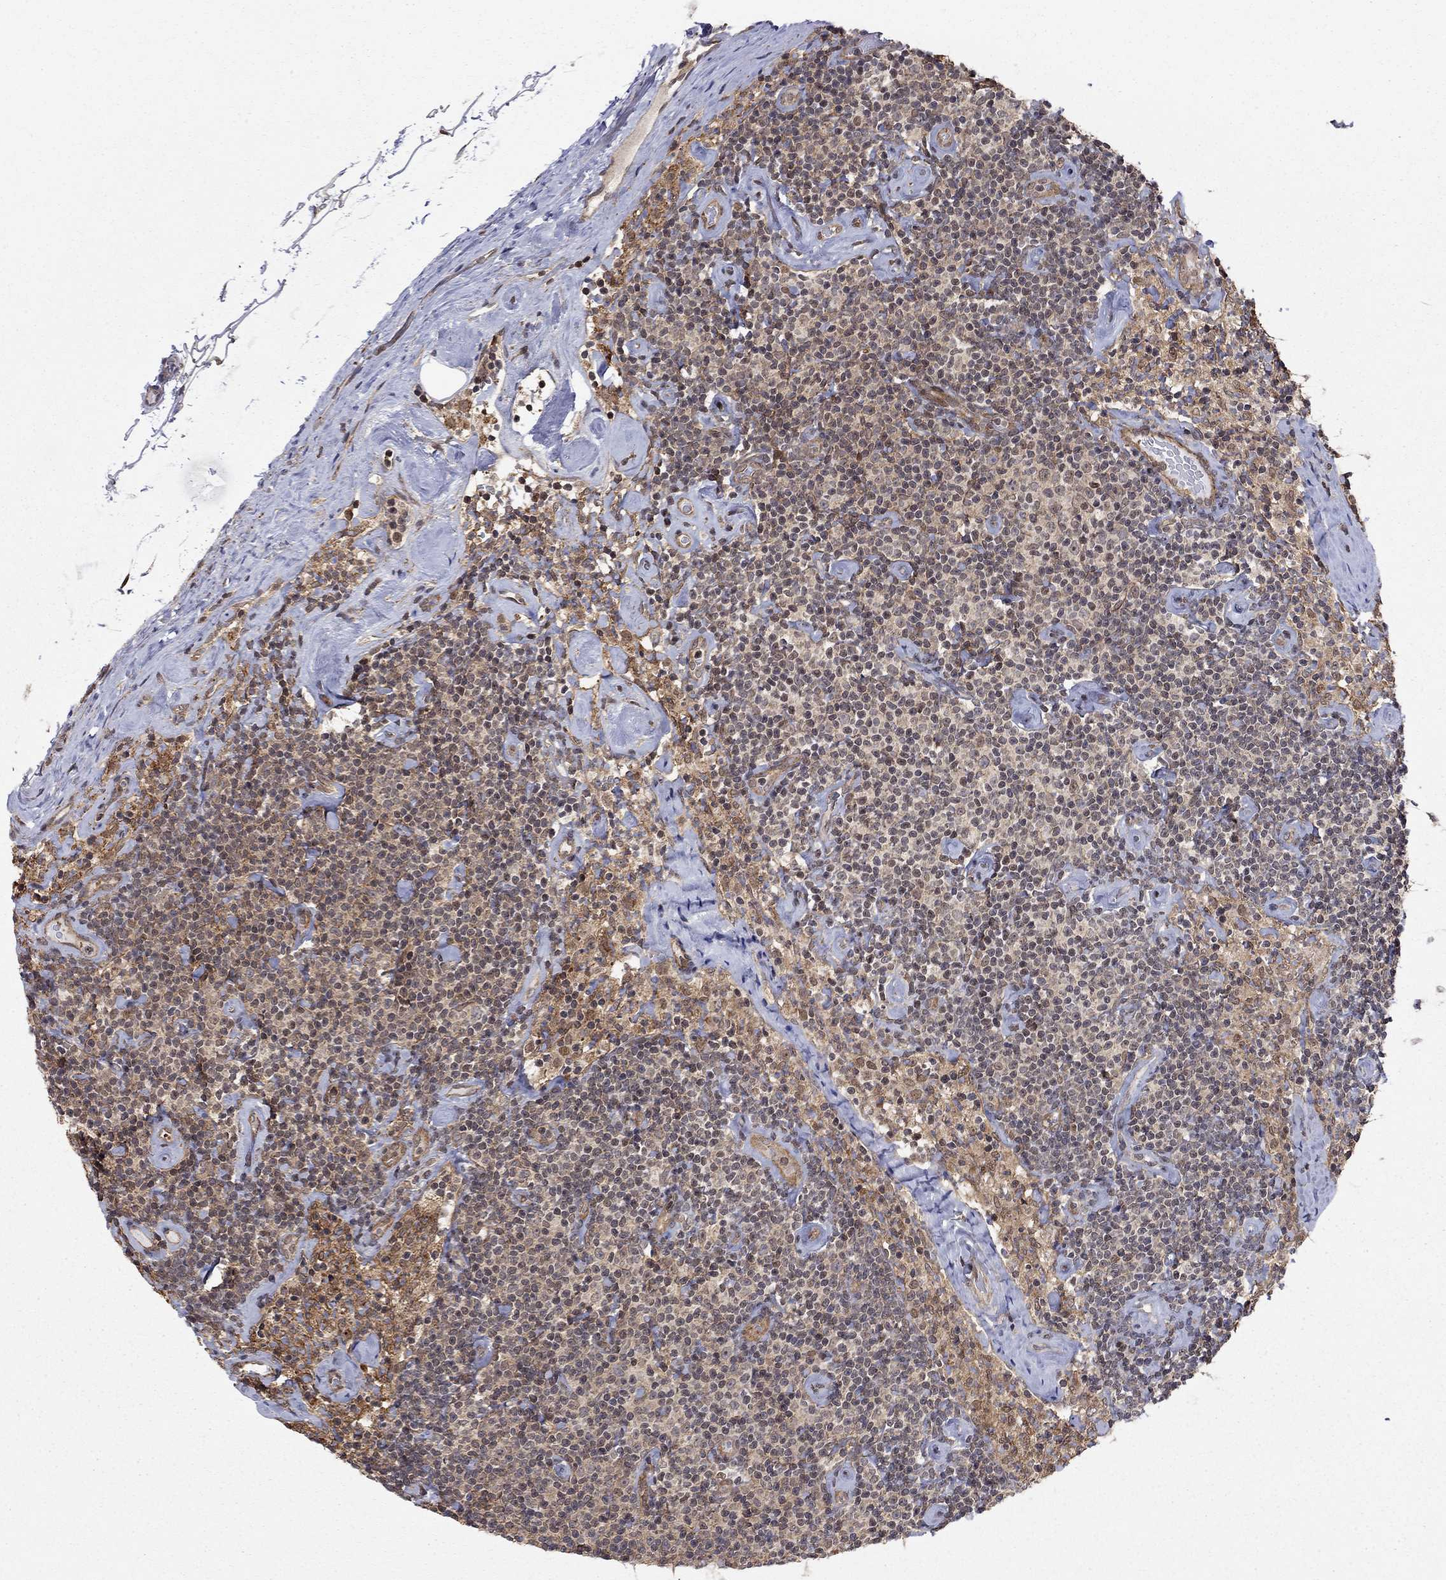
{"staining": {"intensity": "weak", "quantity": "25%-75%", "location": "cytoplasmic/membranous"}, "tissue": "lymphoma", "cell_type": "Tumor cells", "image_type": "cancer", "snomed": [{"axis": "morphology", "description": "Malignant lymphoma, non-Hodgkin's type, Low grade"}, {"axis": "topography", "description": "Lymph node"}], "caption": "The photomicrograph displays staining of lymphoma, revealing weak cytoplasmic/membranous protein staining (brown color) within tumor cells.", "gene": "TDP1", "patient": {"sex": "male", "age": 81}}